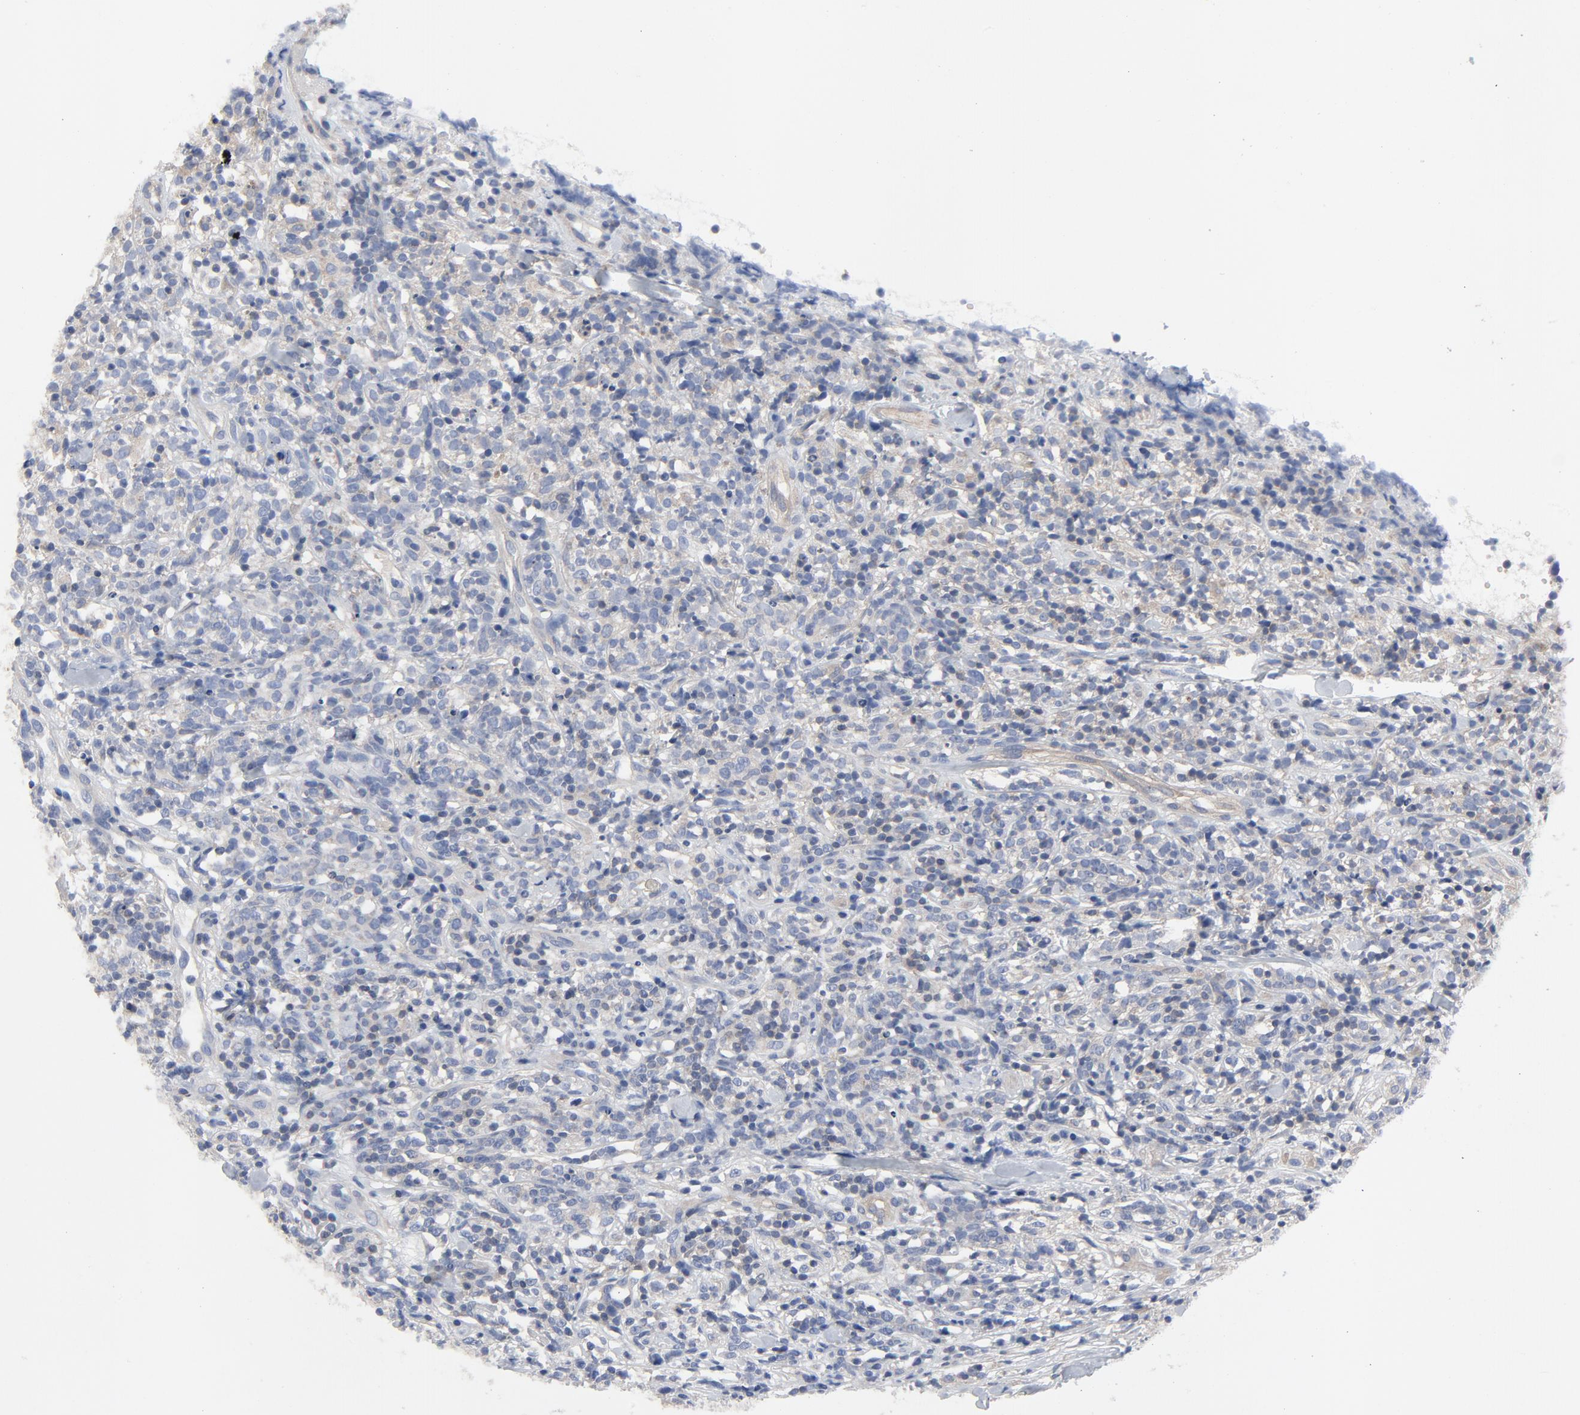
{"staining": {"intensity": "negative", "quantity": "none", "location": "none"}, "tissue": "lymphoma", "cell_type": "Tumor cells", "image_type": "cancer", "snomed": [{"axis": "morphology", "description": "Malignant lymphoma, non-Hodgkin's type, High grade"}, {"axis": "topography", "description": "Lymph node"}], "caption": "The micrograph shows no staining of tumor cells in lymphoma.", "gene": "DYNLT3", "patient": {"sex": "female", "age": 73}}